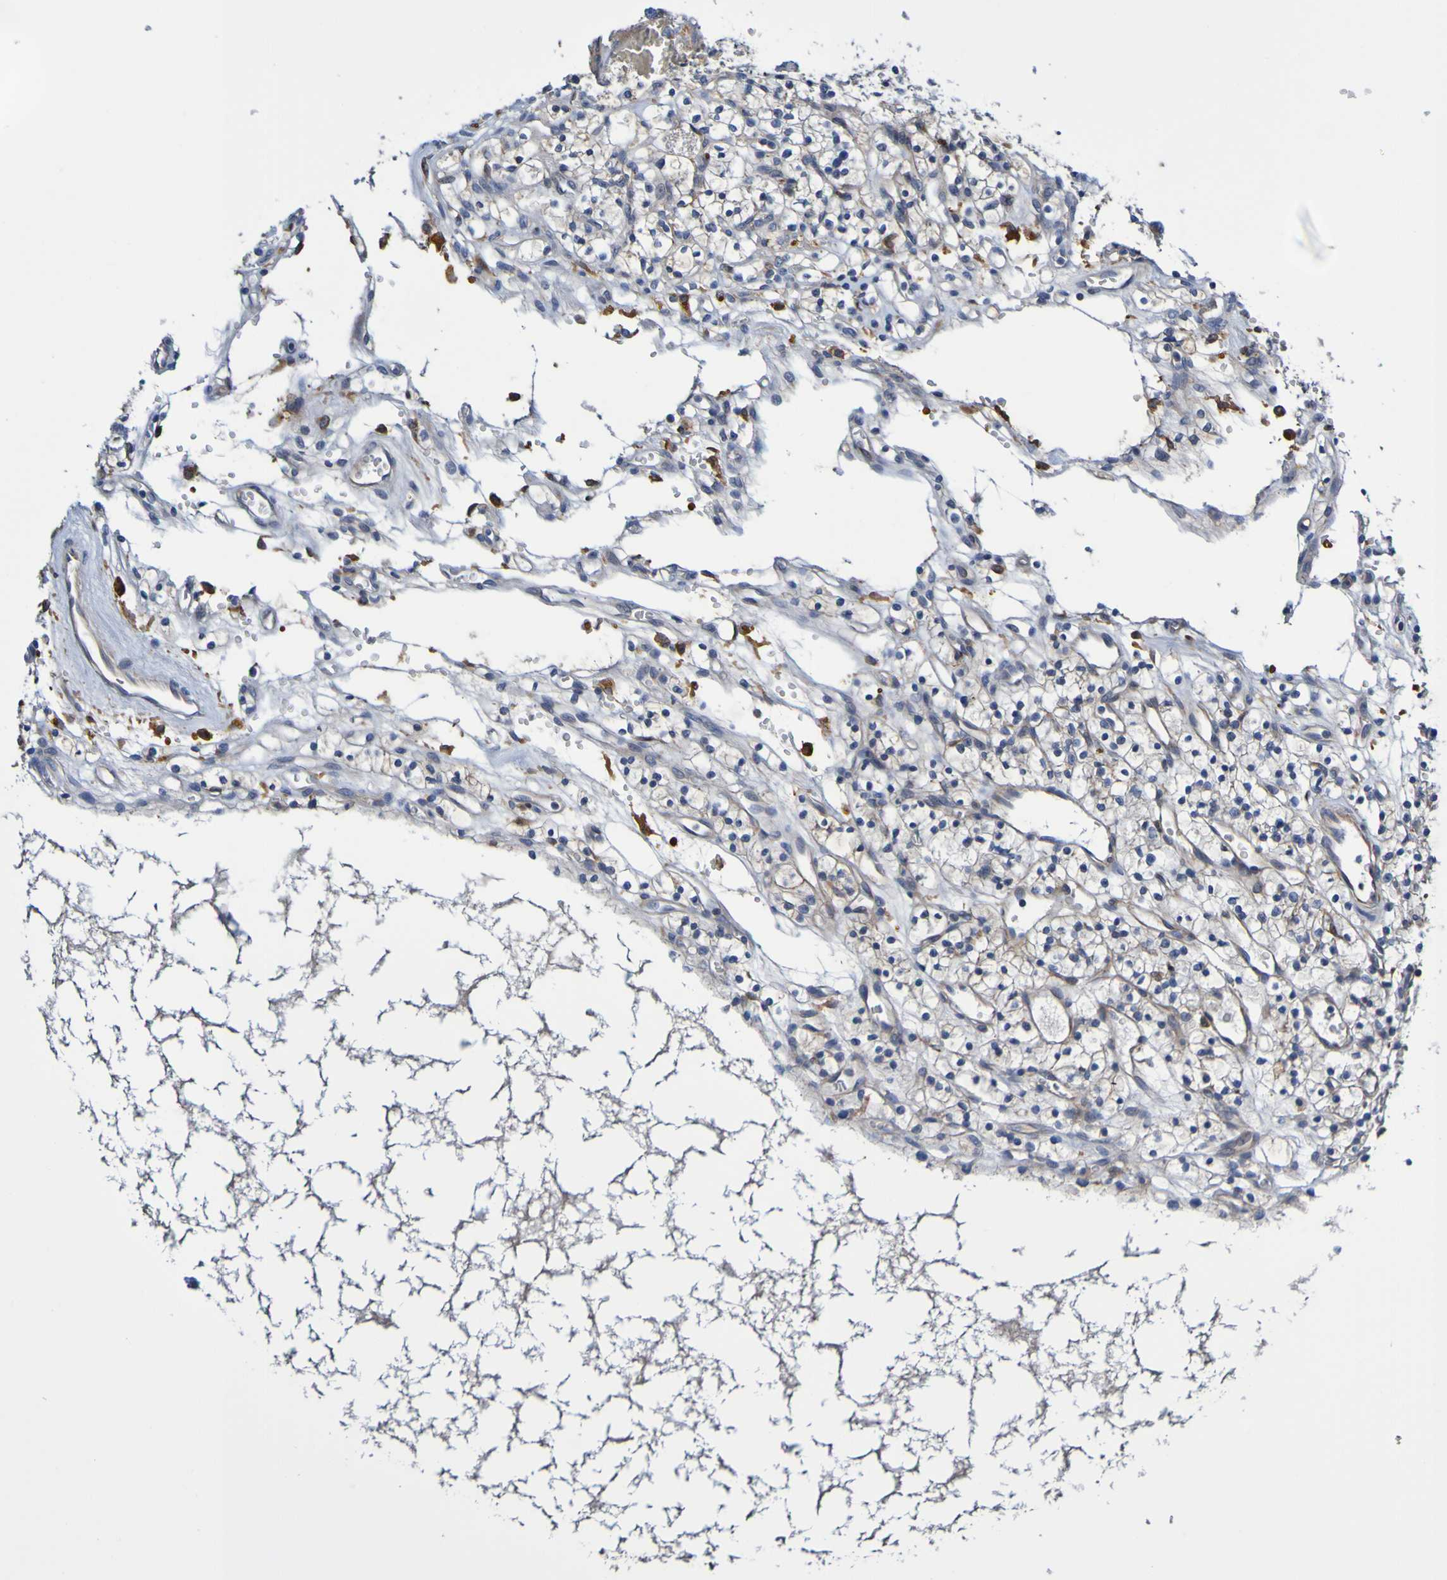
{"staining": {"intensity": "moderate", "quantity": ">75%", "location": "cytoplasmic/membranous"}, "tissue": "renal cancer", "cell_type": "Tumor cells", "image_type": "cancer", "snomed": [{"axis": "morphology", "description": "Adenocarcinoma, NOS"}, {"axis": "topography", "description": "Kidney"}], "caption": "Immunohistochemical staining of human adenocarcinoma (renal) reveals medium levels of moderate cytoplasmic/membranous staining in about >75% of tumor cells. The protein of interest is stained brown, and the nuclei are stained in blue (DAB (3,3'-diaminobenzidine) IHC with brightfield microscopy, high magnification).", "gene": "METAP2", "patient": {"sex": "female", "age": 57}}